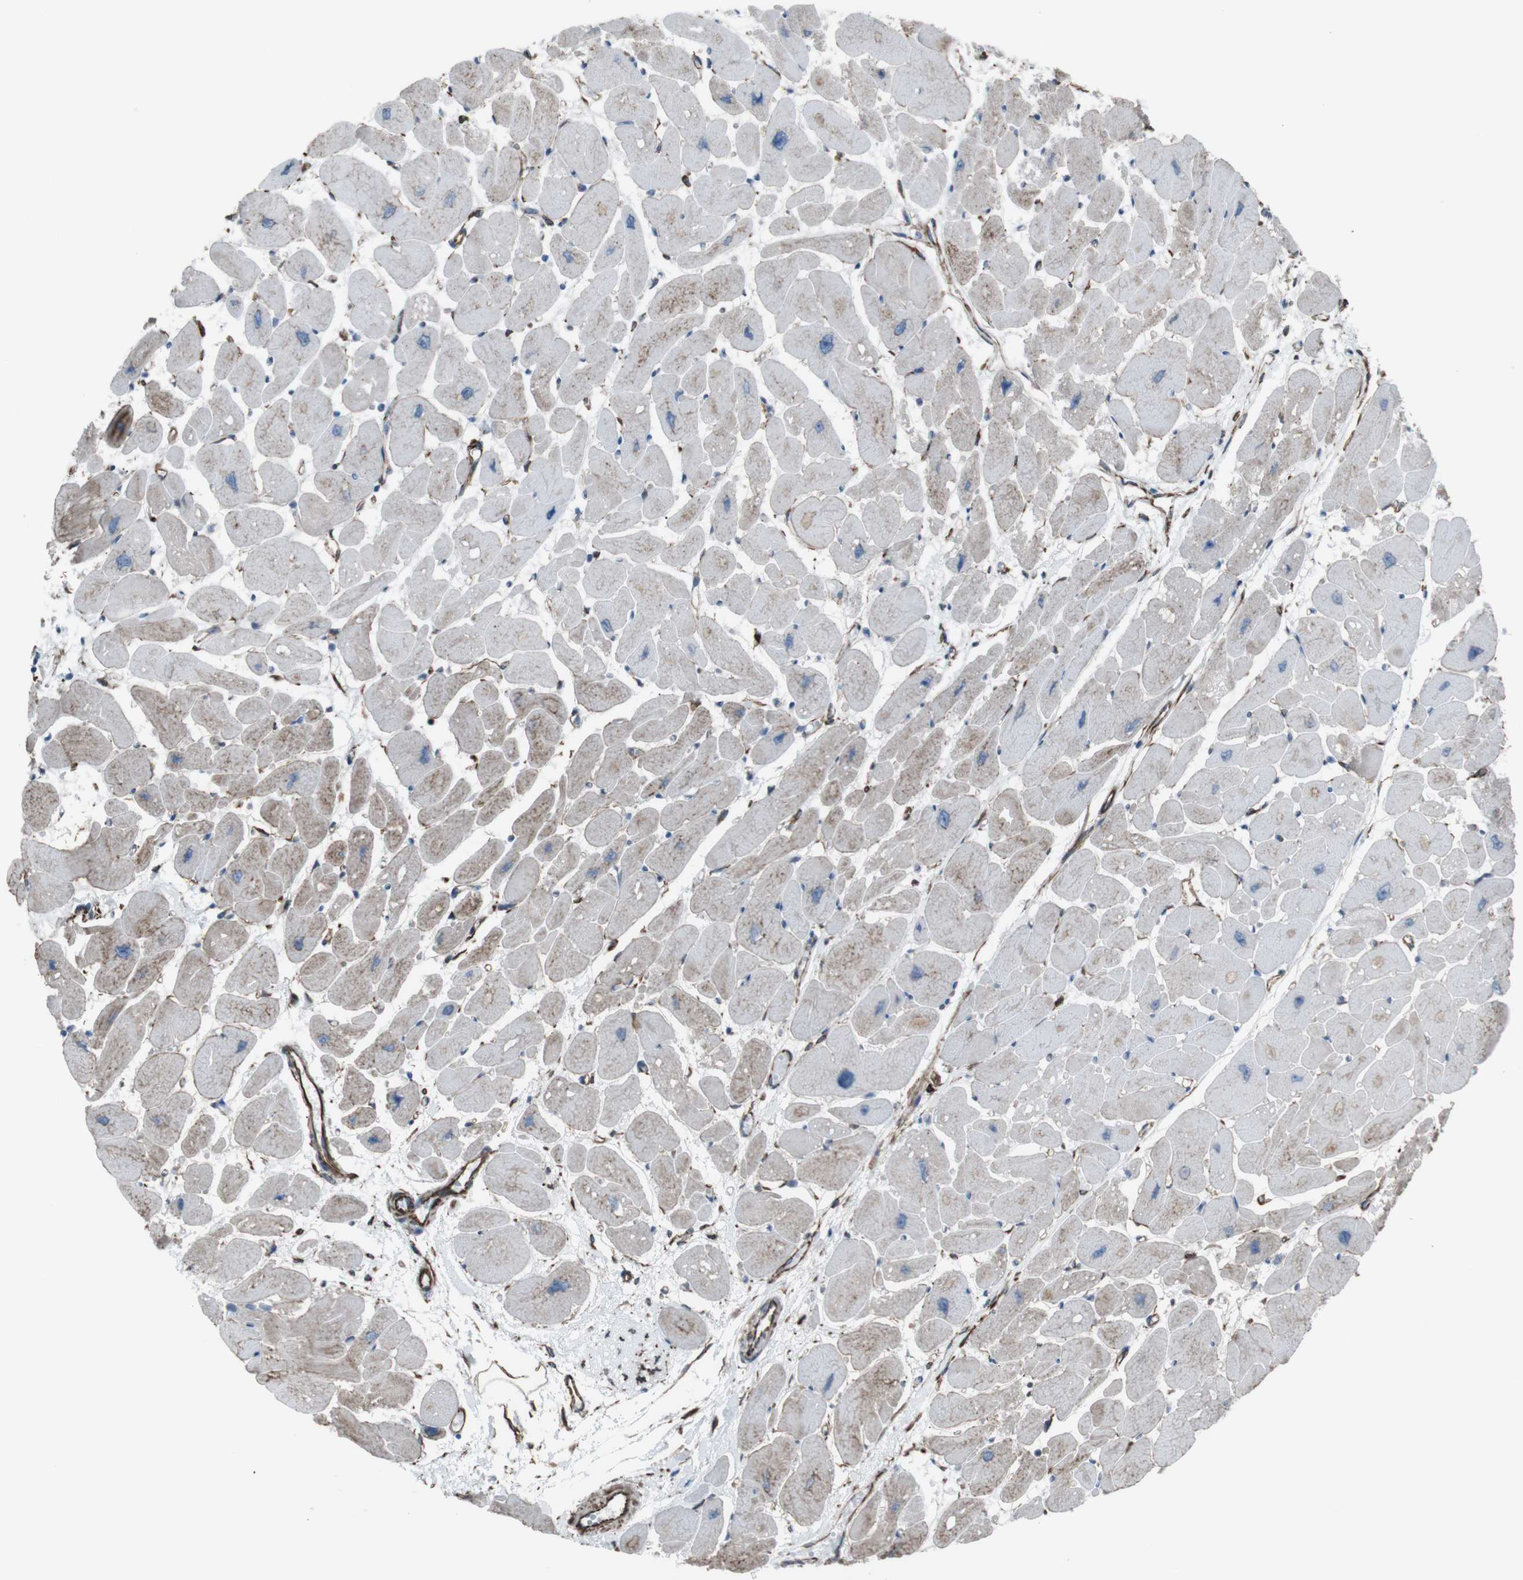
{"staining": {"intensity": "weak", "quantity": "25%-75%", "location": "cytoplasmic/membranous"}, "tissue": "heart muscle", "cell_type": "Cardiomyocytes", "image_type": "normal", "snomed": [{"axis": "morphology", "description": "Normal tissue, NOS"}, {"axis": "topography", "description": "Heart"}], "caption": "Protein staining of benign heart muscle shows weak cytoplasmic/membranous staining in about 25%-75% of cardiomyocytes. Immunohistochemistry (ihc) stains the protein of interest in brown and the nuclei are stained blue.", "gene": "ZDHHC6", "patient": {"sex": "female", "age": 54}}